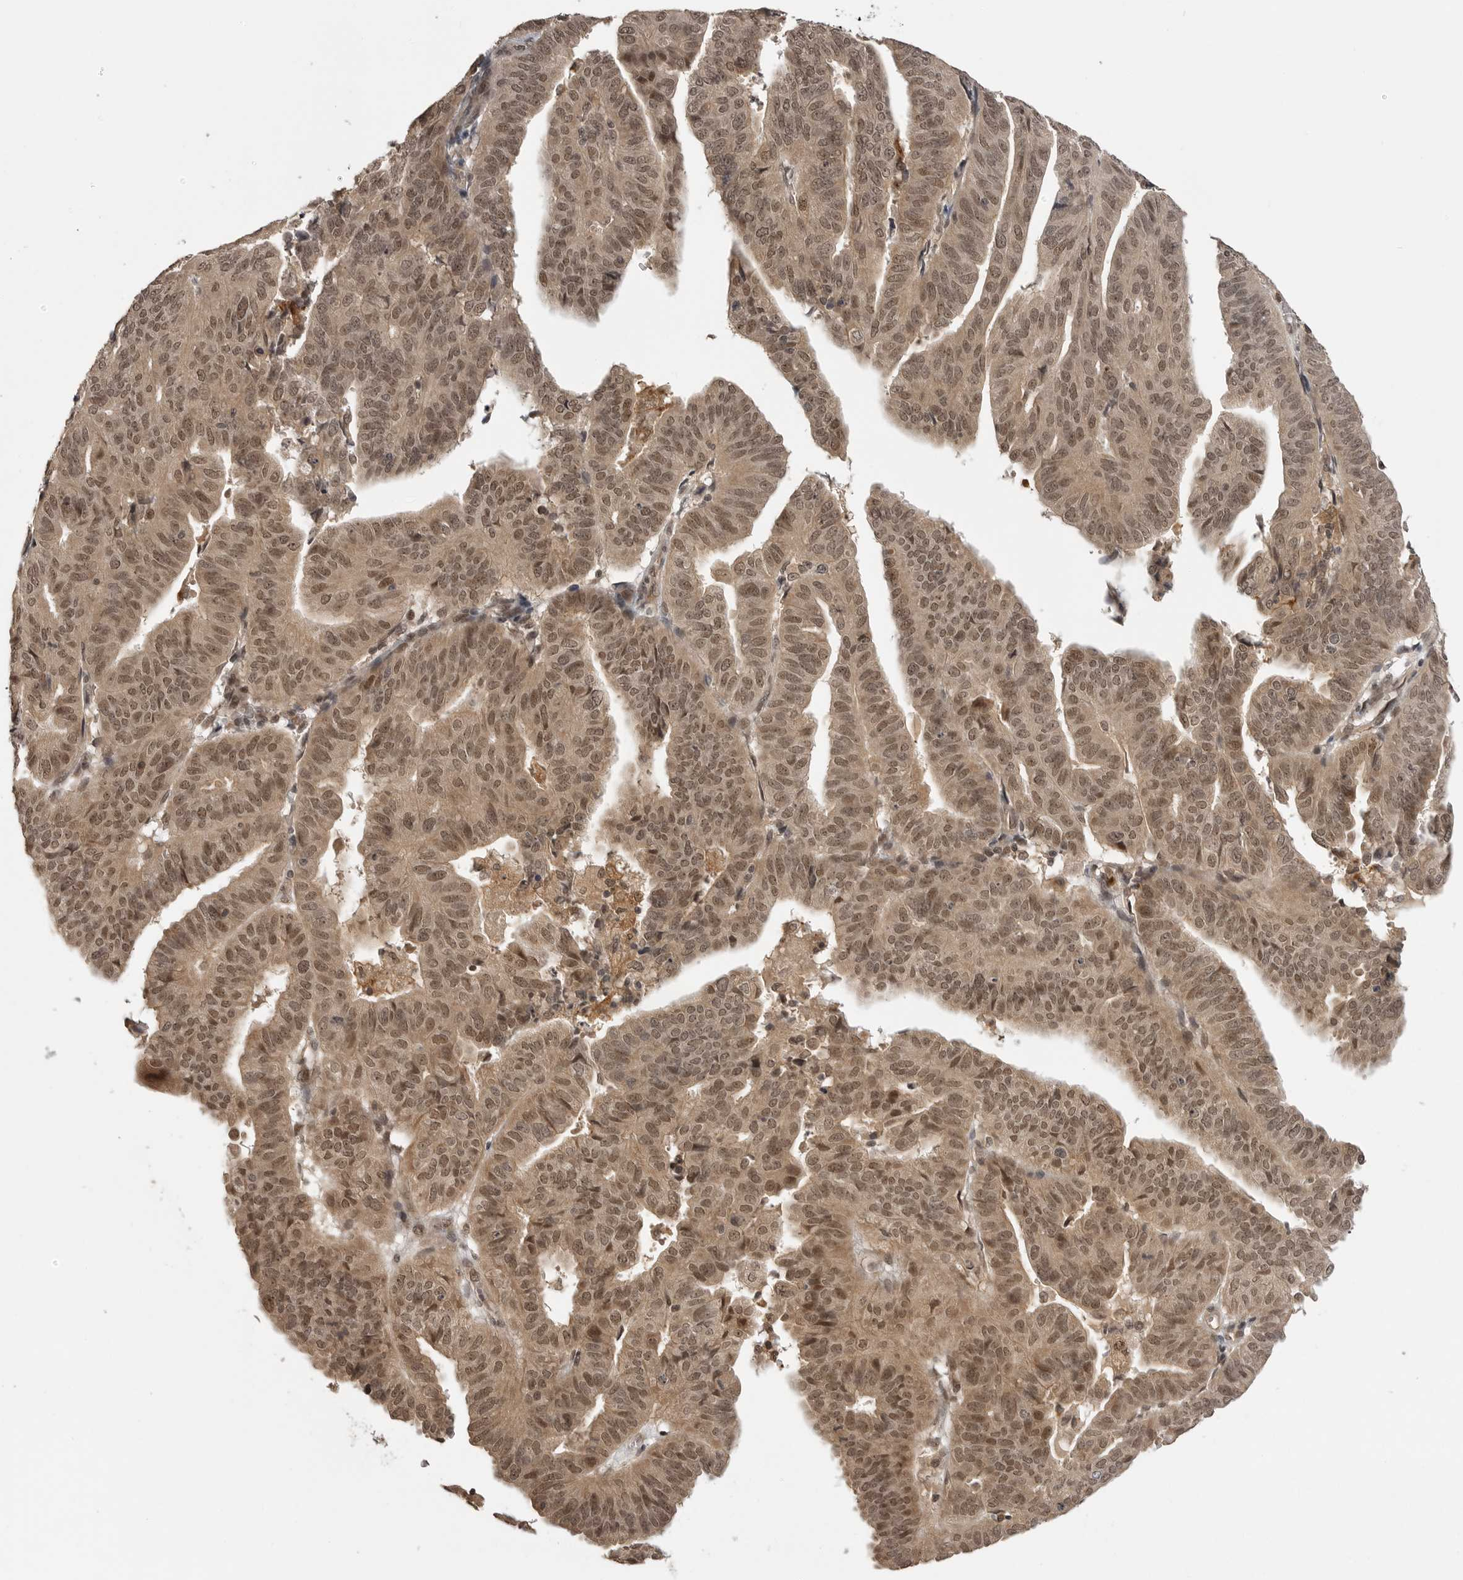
{"staining": {"intensity": "moderate", "quantity": ">75%", "location": "cytoplasmic/membranous,nuclear"}, "tissue": "endometrial cancer", "cell_type": "Tumor cells", "image_type": "cancer", "snomed": [{"axis": "morphology", "description": "Adenocarcinoma, NOS"}, {"axis": "topography", "description": "Uterus"}], "caption": "Human endometrial cancer (adenocarcinoma) stained with a brown dye reveals moderate cytoplasmic/membranous and nuclear positive expression in approximately >75% of tumor cells.", "gene": "PEG3", "patient": {"sex": "female", "age": 77}}